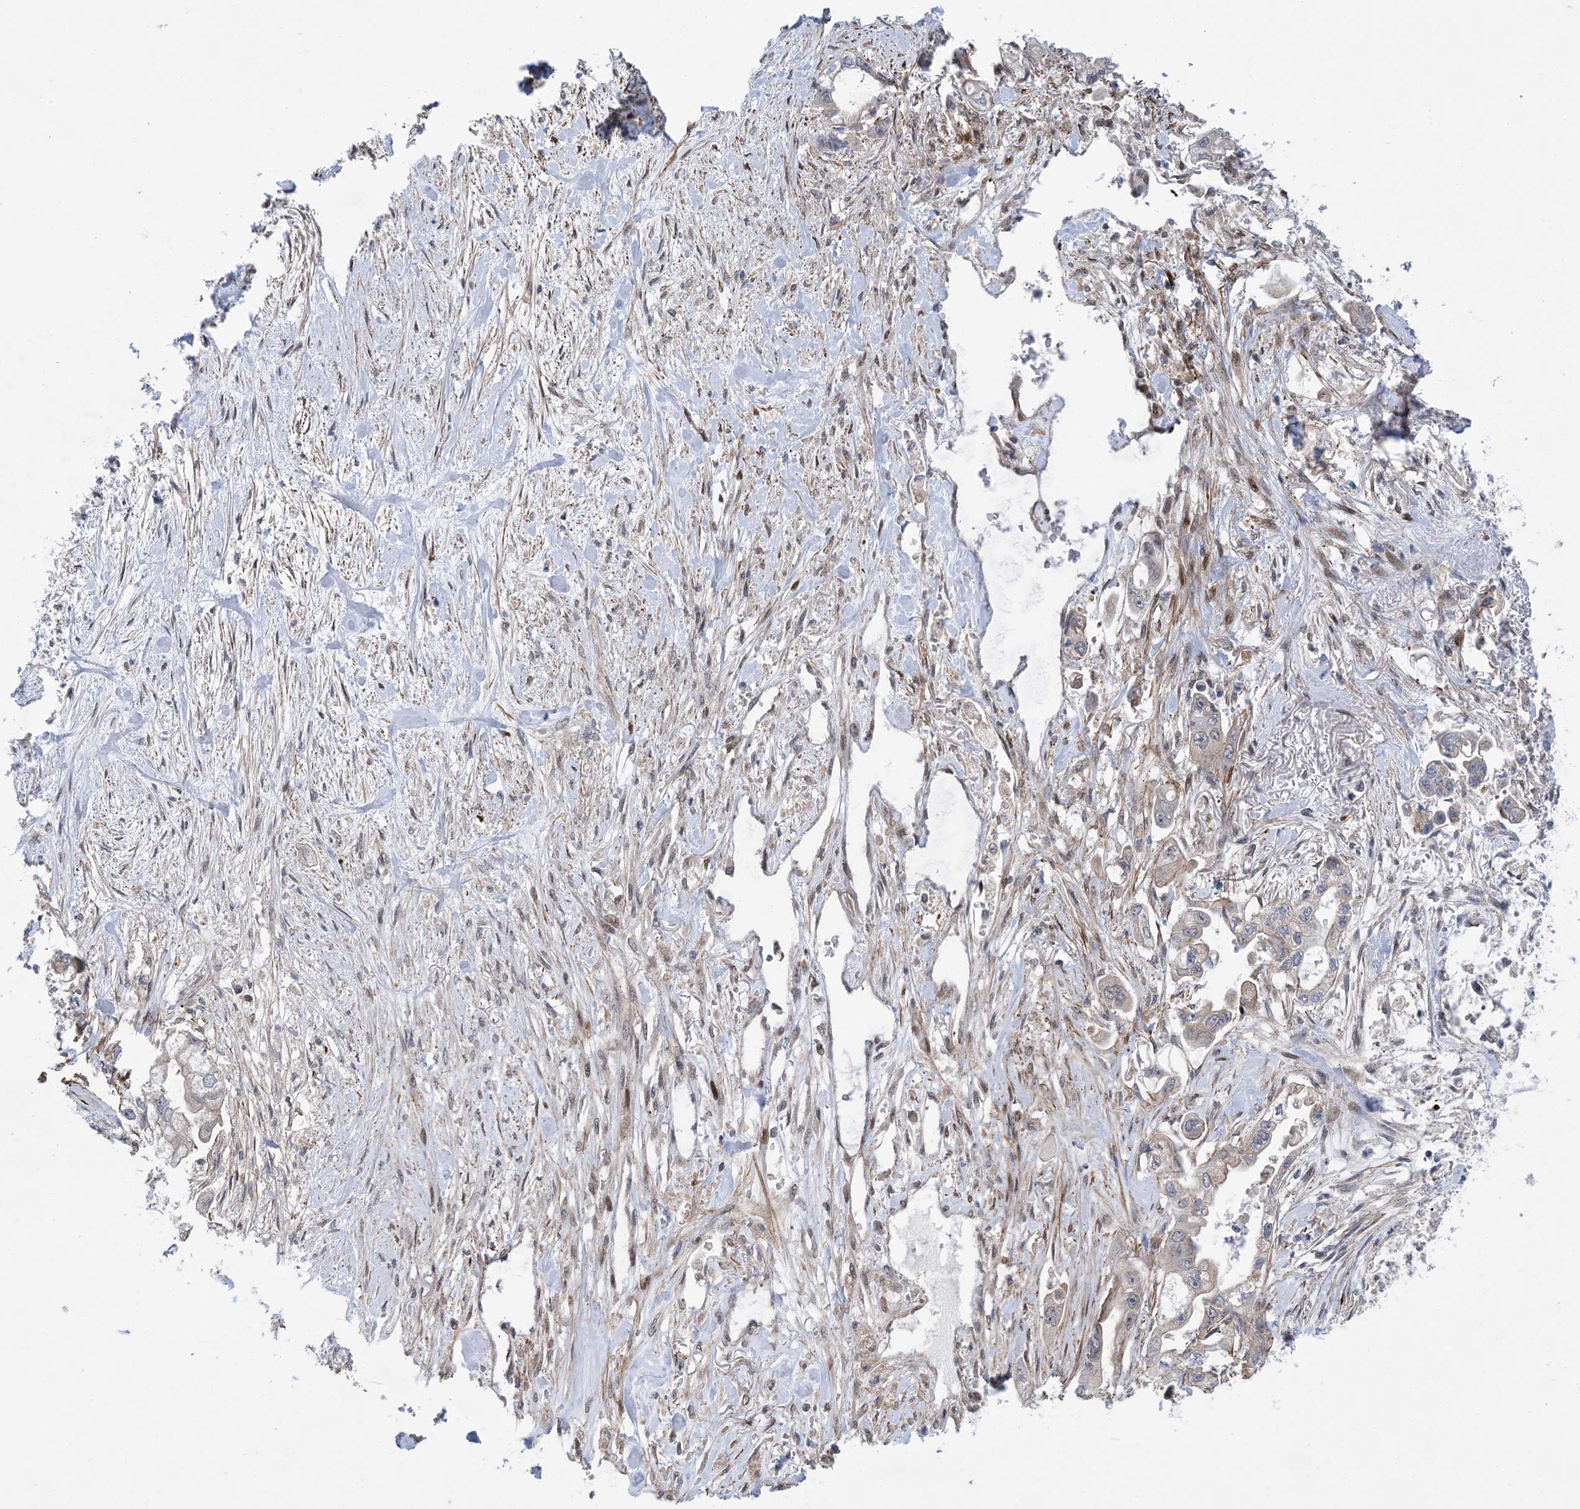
{"staining": {"intensity": "negative", "quantity": "none", "location": "none"}, "tissue": "stomach cancer", "cell_type": "Tumor cells", "image_type": "cancer", "snomed": [{"axis": "morphology", "description": "Adenocarcinoma, NOS"}, {"axis": "topography", "description": "Stomach"}], "caption": "Immunohistochemical staining of human stomach adenocarcinoma displays no significant positivity in tumor cells.", "gene": "ZNF8", "patient": {"sex": "male", "age": 62}}